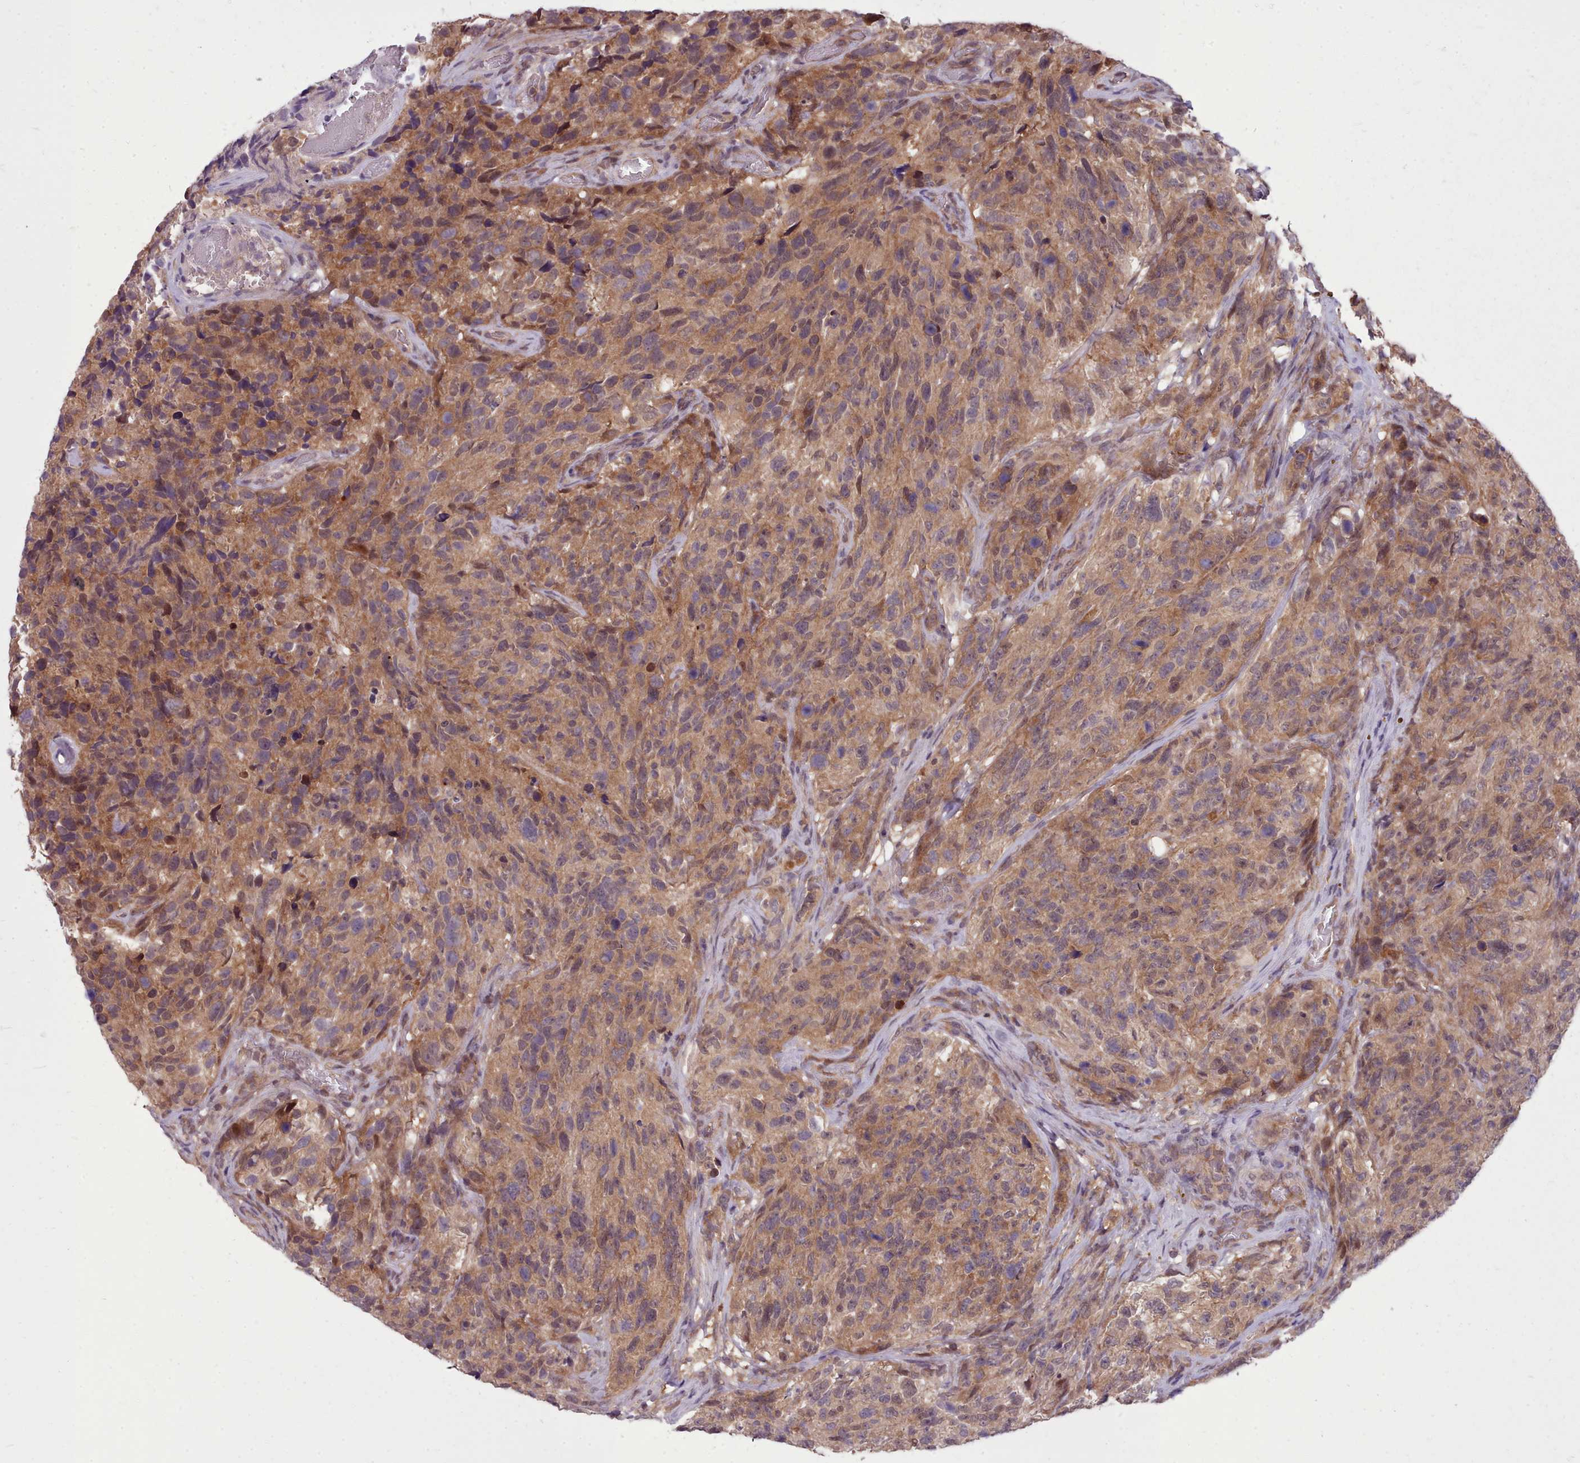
{"staining": {"intensity": "moderate", "quantity": ">75%", "location": "cytoplasmic/membranous"}, "tissue": "glioma", "cell_type": "Tumor cells", "image_type": "cancer", "snomed": [{"axis": "morphology", "description": "Glioma, malignant, High grade"}, {"axis": "topography", "description": "Brain"}], "caption": "This is a histology image of immunohistochemistry staining of glioma, which shows moderate positivity in the cytoplasmic/membranous of tumor cells.", "gene": "AHCY", "patient": {"sex": "male", "age": 69}}